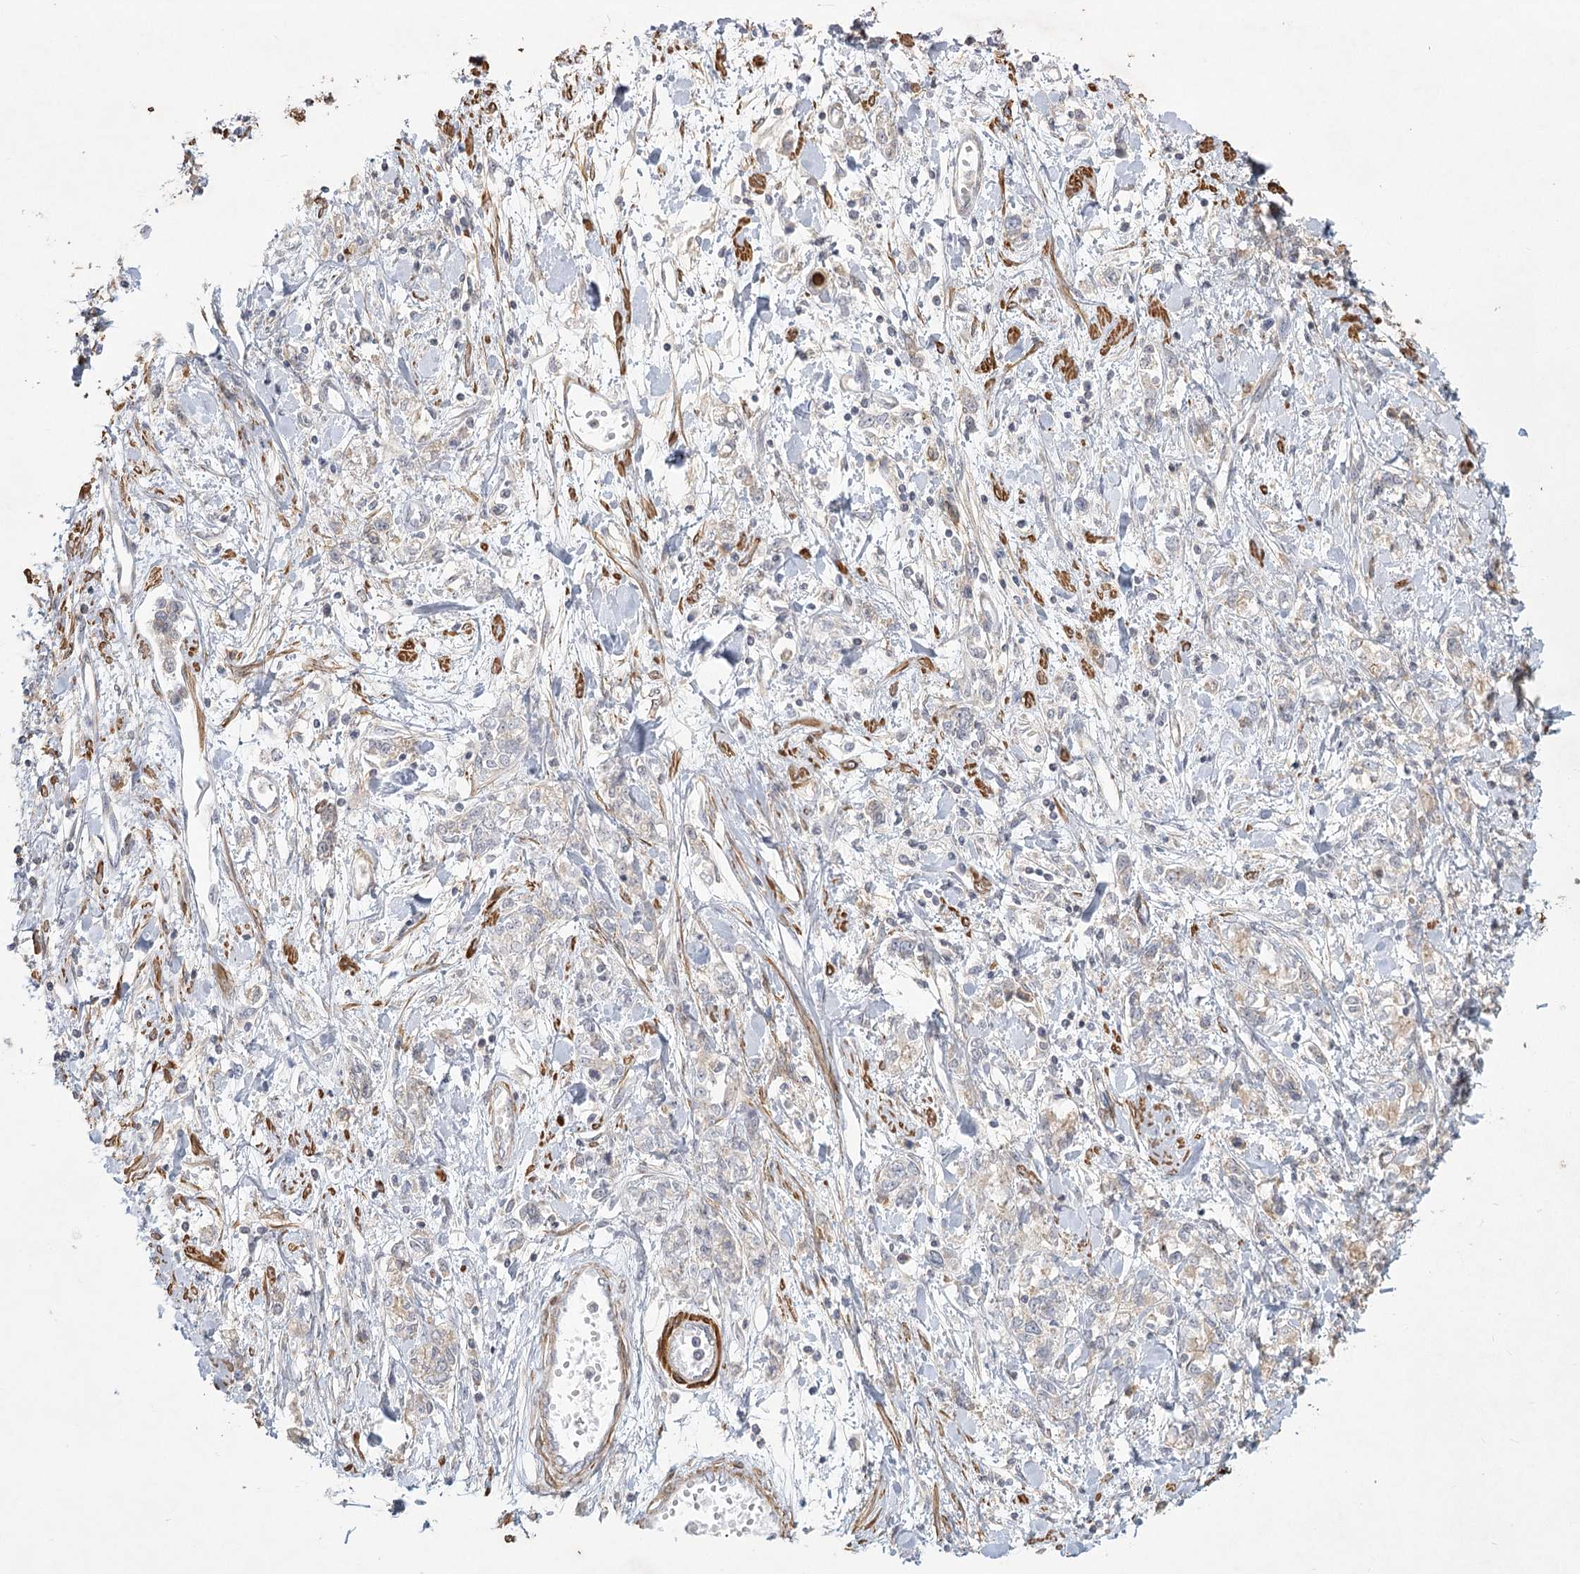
{"staining": {"intensity": "negative", "quantity": "none", "location": "none"}, "tissue": "stomach cancer", "cell_type": "Tumor cells", "image_type": "cancer", "snomed": [{"axis": "morphology", "description": "Adenocarcinoma, NOS"}, {"axis": "topography", "description": "Stomach"}], "caption": "This is an immunohistochemistry (IHC) photomicrograph of stomach cancer (adenocarcinoma). There is no expression in tumor cells.", "gene": "INPP4B", "patient": {"sex": "female", "age": 76}}